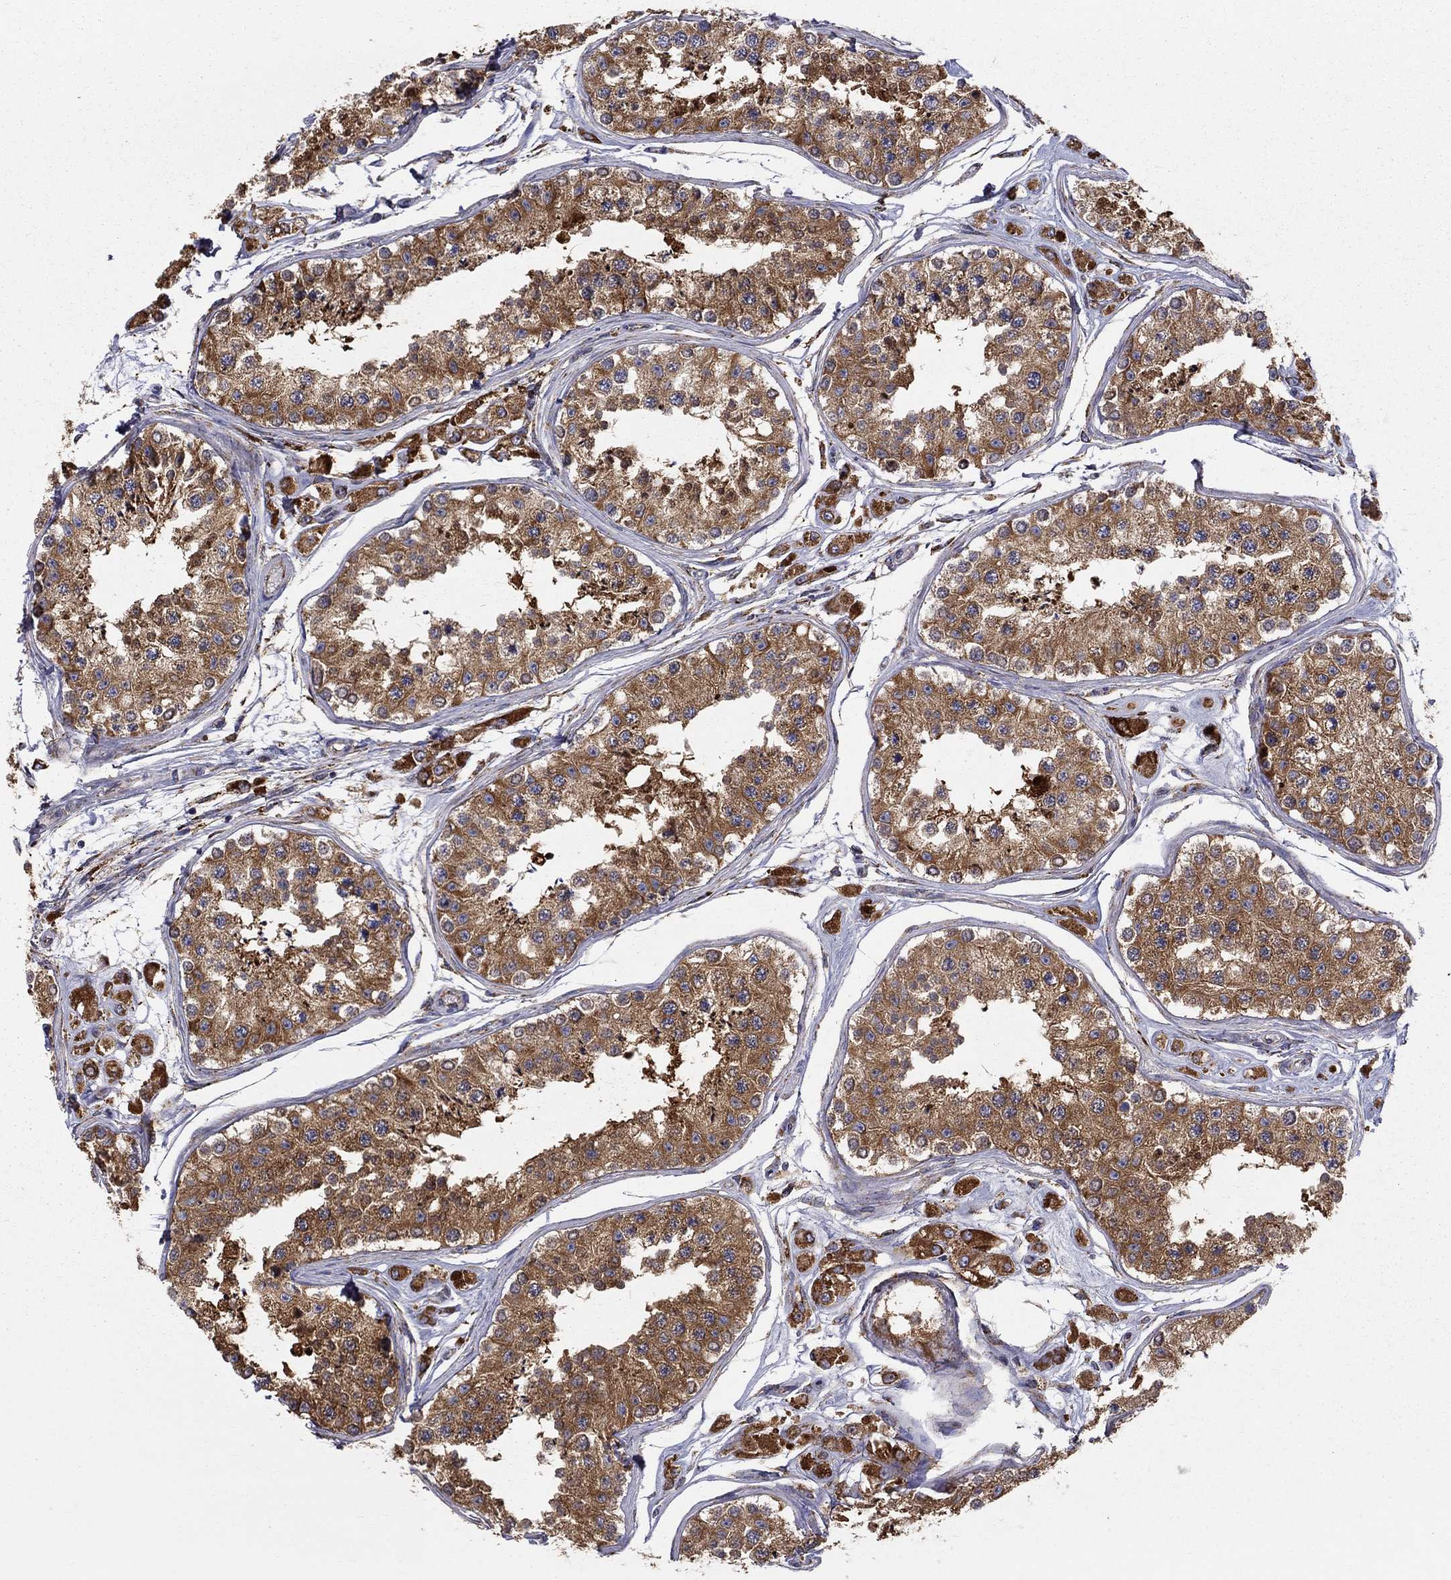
{"staining": {"intensity": "strong", "quantity": ">75%", "location": "cytoplasmic/membranous"}, "tissue": "testis", "cell_type": "Cells in seminiferous ducts", "image_type": "normal", "snomed": [{"axis": "morphology", "description": "Normal tissue, NOS"}, {"axis": "topography", "description": "Testis"}], "caption": "Immunohistochemical staining of unremarkable testis demonstrates strong cytoplasmic/membranous protein staining in about >75% of cells in seminiferous ducts. The protein of interest is stained brown, and the nuclei are stained in blue (DAB (3,3'-diaminobenzidine) IHC with brightfield microscopy, high magnification).", "gene": "PRDX4", "patient": {"sex": "male", "age": 25}}